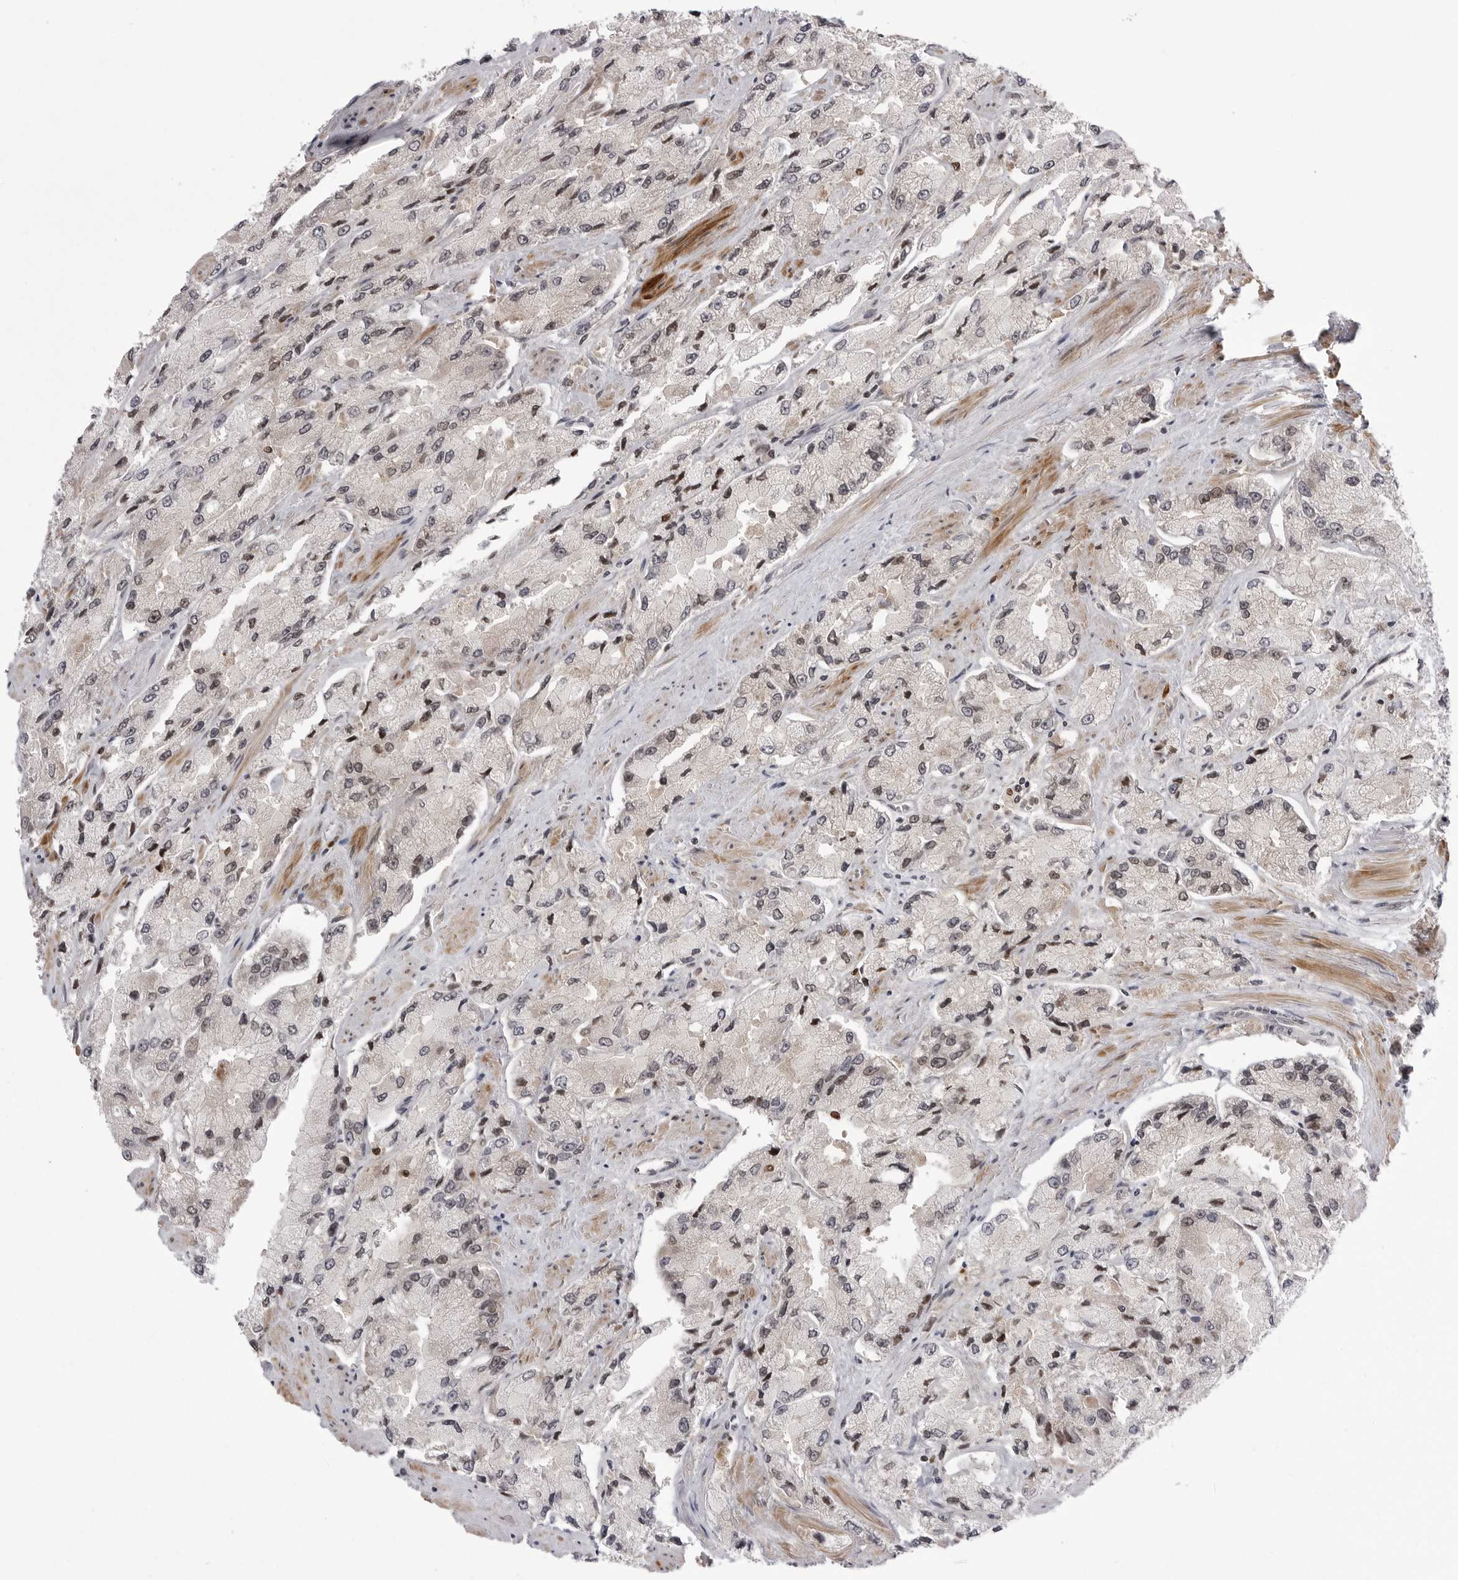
{"staining": {"intensity": "negative", "quantity": "none", "location": "none"}, "tissue": "prostate cancer", "cell_type": "Tumor cells", "image_type": "cancer", "snomed": [{"axis": "morphology", "description": "Adenocarcinoma, High grade"}, {"axis": "topography", "description": "Prostate"}], "caption": "Immunohistochemistry (IHC) of prostate adenocarcinoma (high-grade) reveals no positivity in tumor cells.", "gene": "PTK2B", "patient": {"sex": "male", "age": 58}}